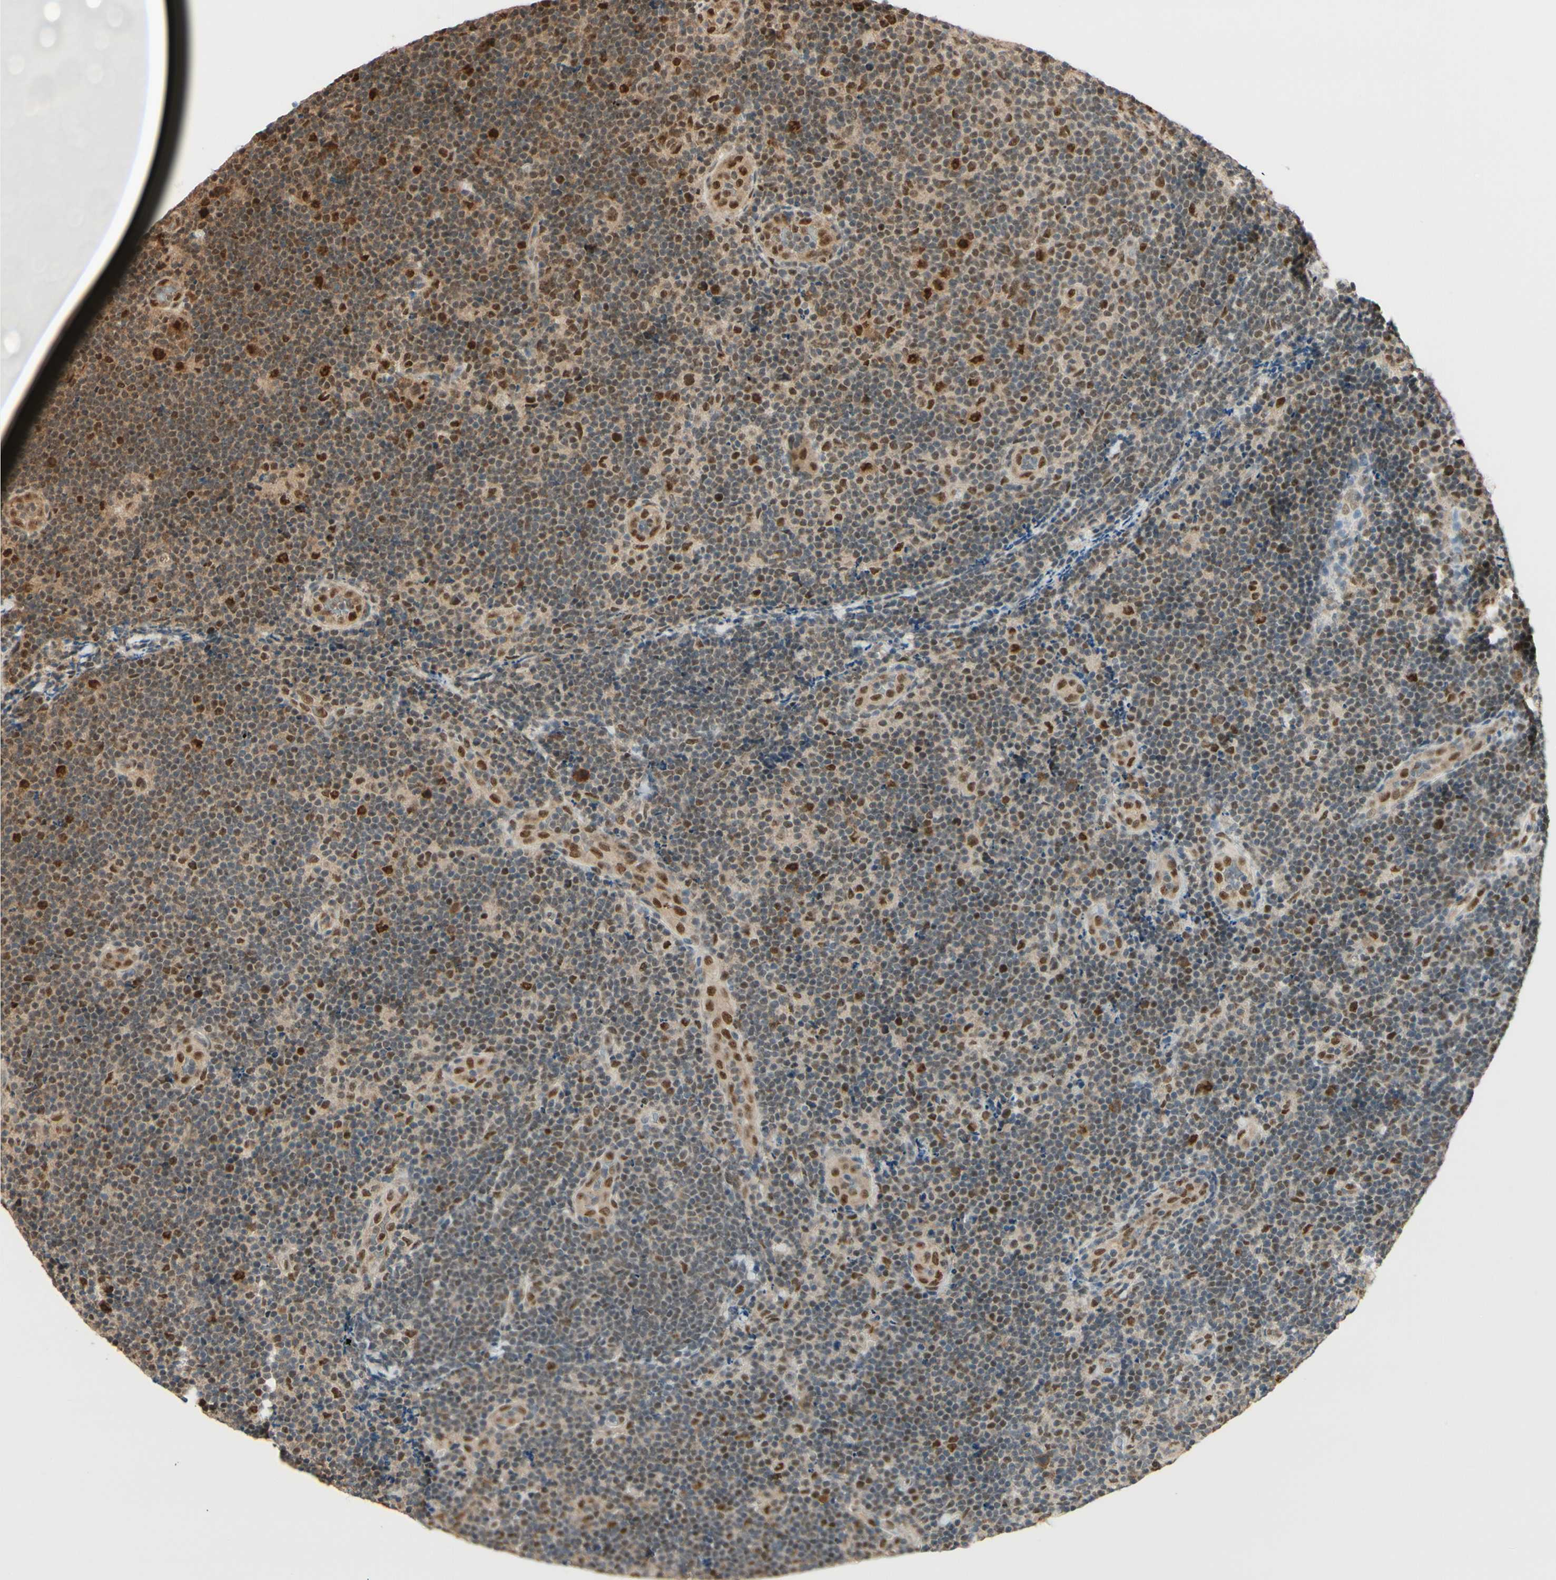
{"staining": {"intensity": "moderate", "quantity": ">75%", "location": "cytoplasmic/membranous,nuclear"}, "tissue": "lymphoma", "cell_type": "Tumor cells", "image_type": "cancer", "snomed": [{"axis": "morphology", "description": "Malignant lymphoma, non-Hodgkin's type, Low grade"}, {"axis": "topography", "description": "Lymph node"}], "caption": "Immunohistochemical staining of lymphoma displays moderate cytoplasmic/membranous and nuclear protein staining in approximately >75% of tumor cells. Using DAB (3,3'-diaminobenzidine) (brown) and hematoxylin (blue) stains, captured at high magnification using brightfield microscopy.", "gene": "HSF1", "patient": {"sex": "male", "age": 83}}